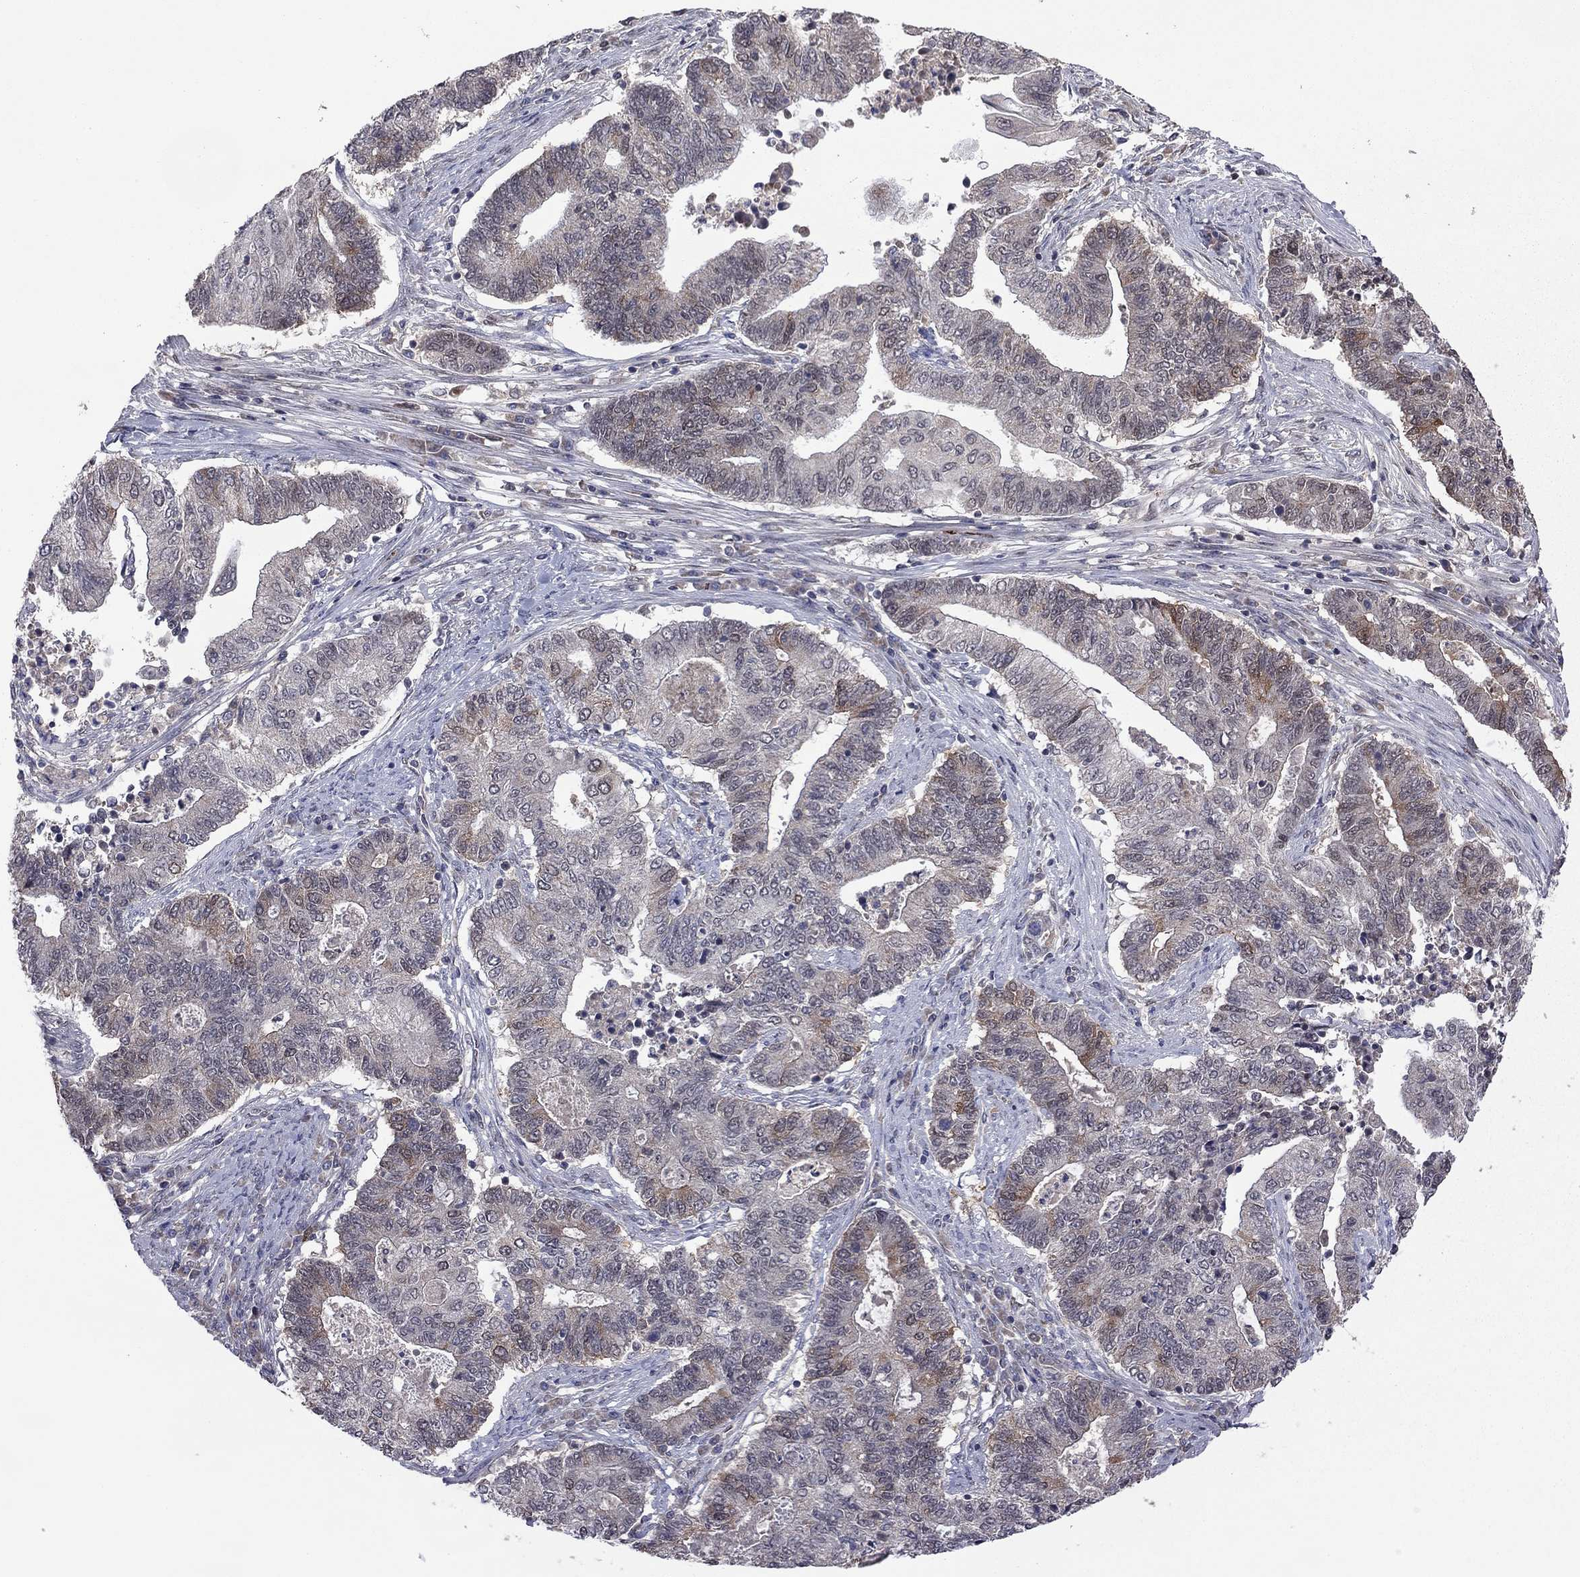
{"staining": {"intensity": "moderate", "quantity": "<25%", "location": "cytoplasmic/membranous"}, "tissue": "endometrial cancer", "cell_type": "Tumor cells", "image_type": "cancer", "snomed": [{"axis": "morphology", "description": "Adenocarcinoma, NOS"}, {"axis": "topography", "description": "Uterus"}, {"axis": "topography", "description": "Endometrium"}], "caption": "DAB immunohistochemical staining of human endometrial cancer (adenocarcinoma) reveals moderate cytoplasmic/membranous protein positivity in approximately <25% of tumor cells.", "gene": "GPAA1", "patient": {"sex": "female", "age": 54}}